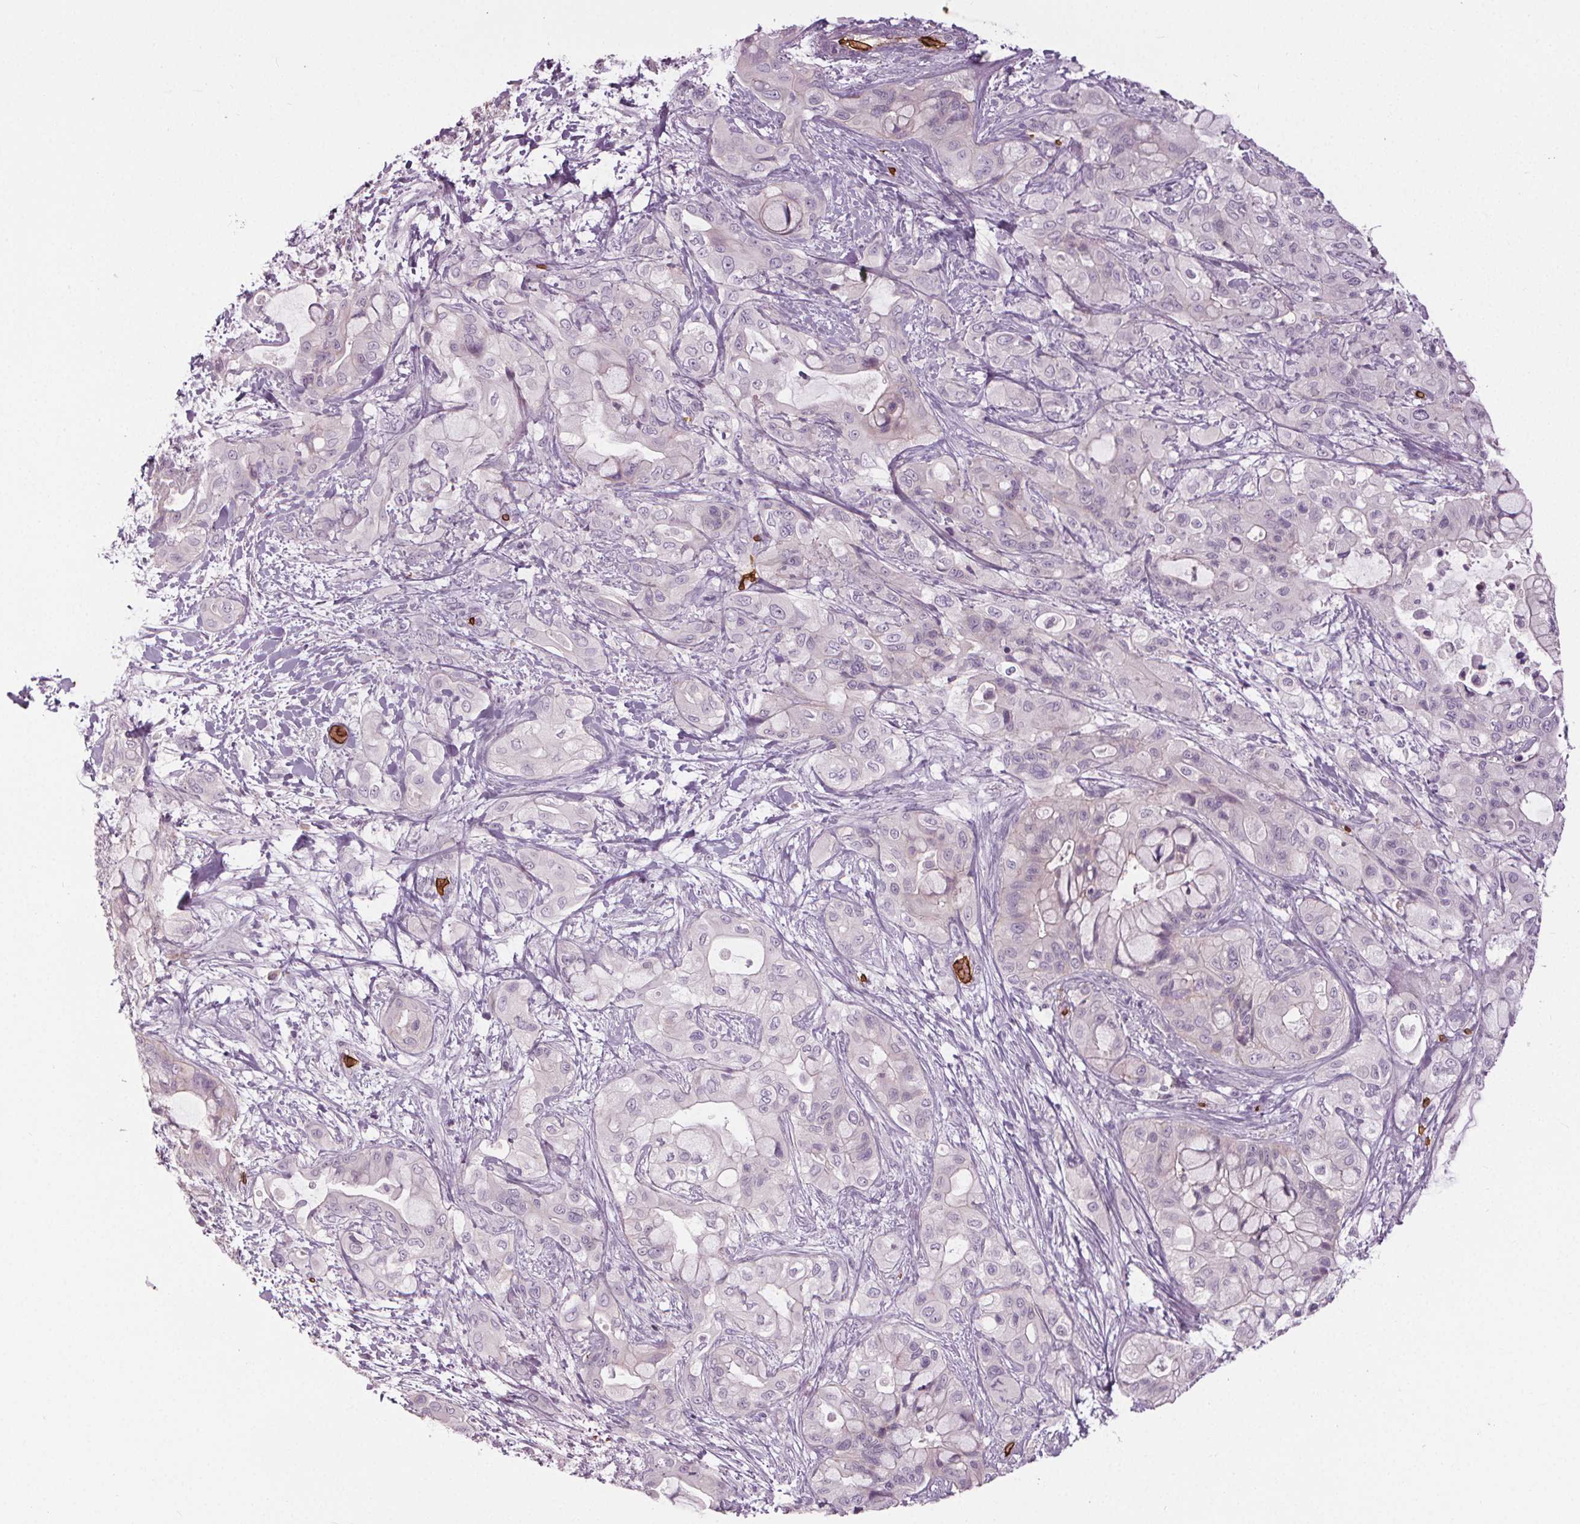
{"staining": {"intensity": "negative", "quantity": "none", "location": "none"}, "tissue": "pancreatic cancer", "cell_type": "Tumor cells", "image_type": "cancer", "snomed": [{"axis": "morphology", "description": "Adenocarcinoma, NOS"}, {"axis": "topography", "description": "Pancreas"}], "caption": "Human pancreatic cancer (adenocarcinoma) stained for a protein using immunohistochemistry (IHC) demonstrates no positivity in tumor cells.", "gene": "SLC4A1", "patient": {"sex": "male", "age": 71}}